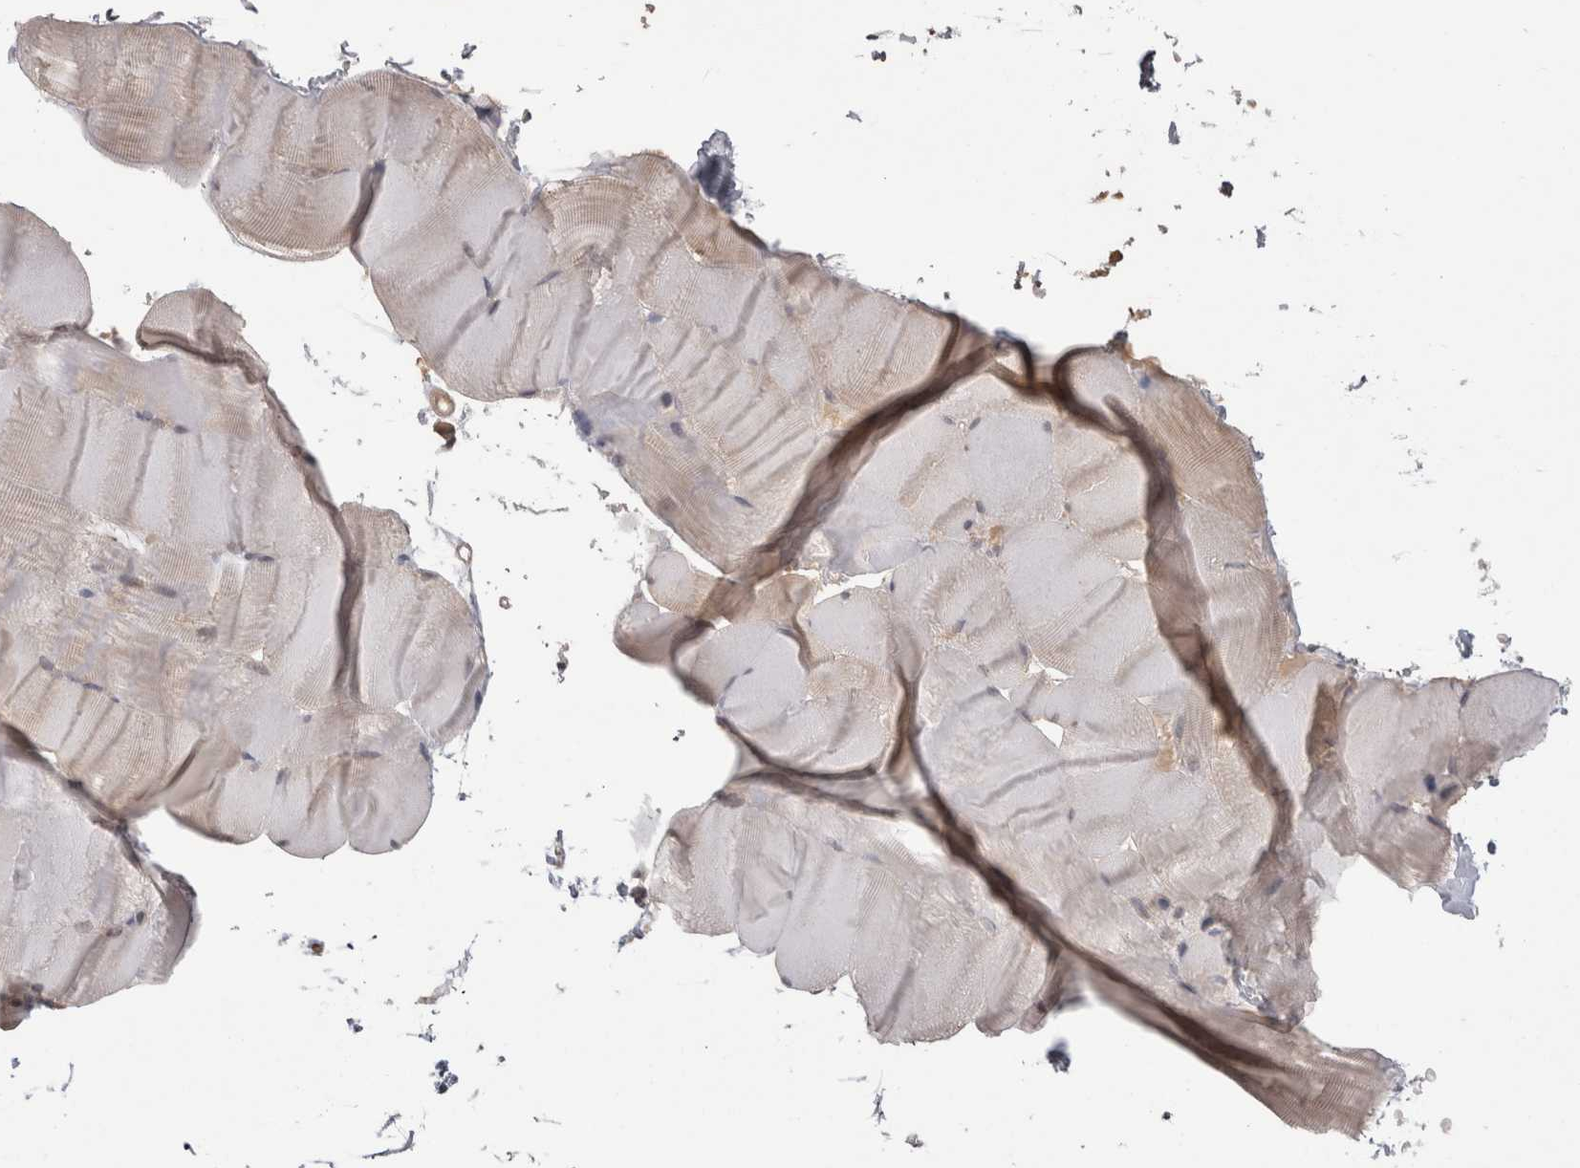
{"staining": {"intensity": "weak", "quantity": "<25%", "location": "cytoplasmic/membranous"}, "tissue": "skeletal muscle", "cell_type": "Myocytes", "image_type": "normal", "snomed": [{"axis": "morphology", "description": "Normal tissue, NOS"}, {"axis": "topography", "description": "Skin"}, {"axis": "topography", "description": "Skeletal muscle"}], "caption": "A high-resolution micrograph shows immunohistochemistry staining of normal skeletal muscle, which exhibits no significant staining in myocytes.", "gene": "SKAP1", "patient": {"sex": "male", "age": 83}}